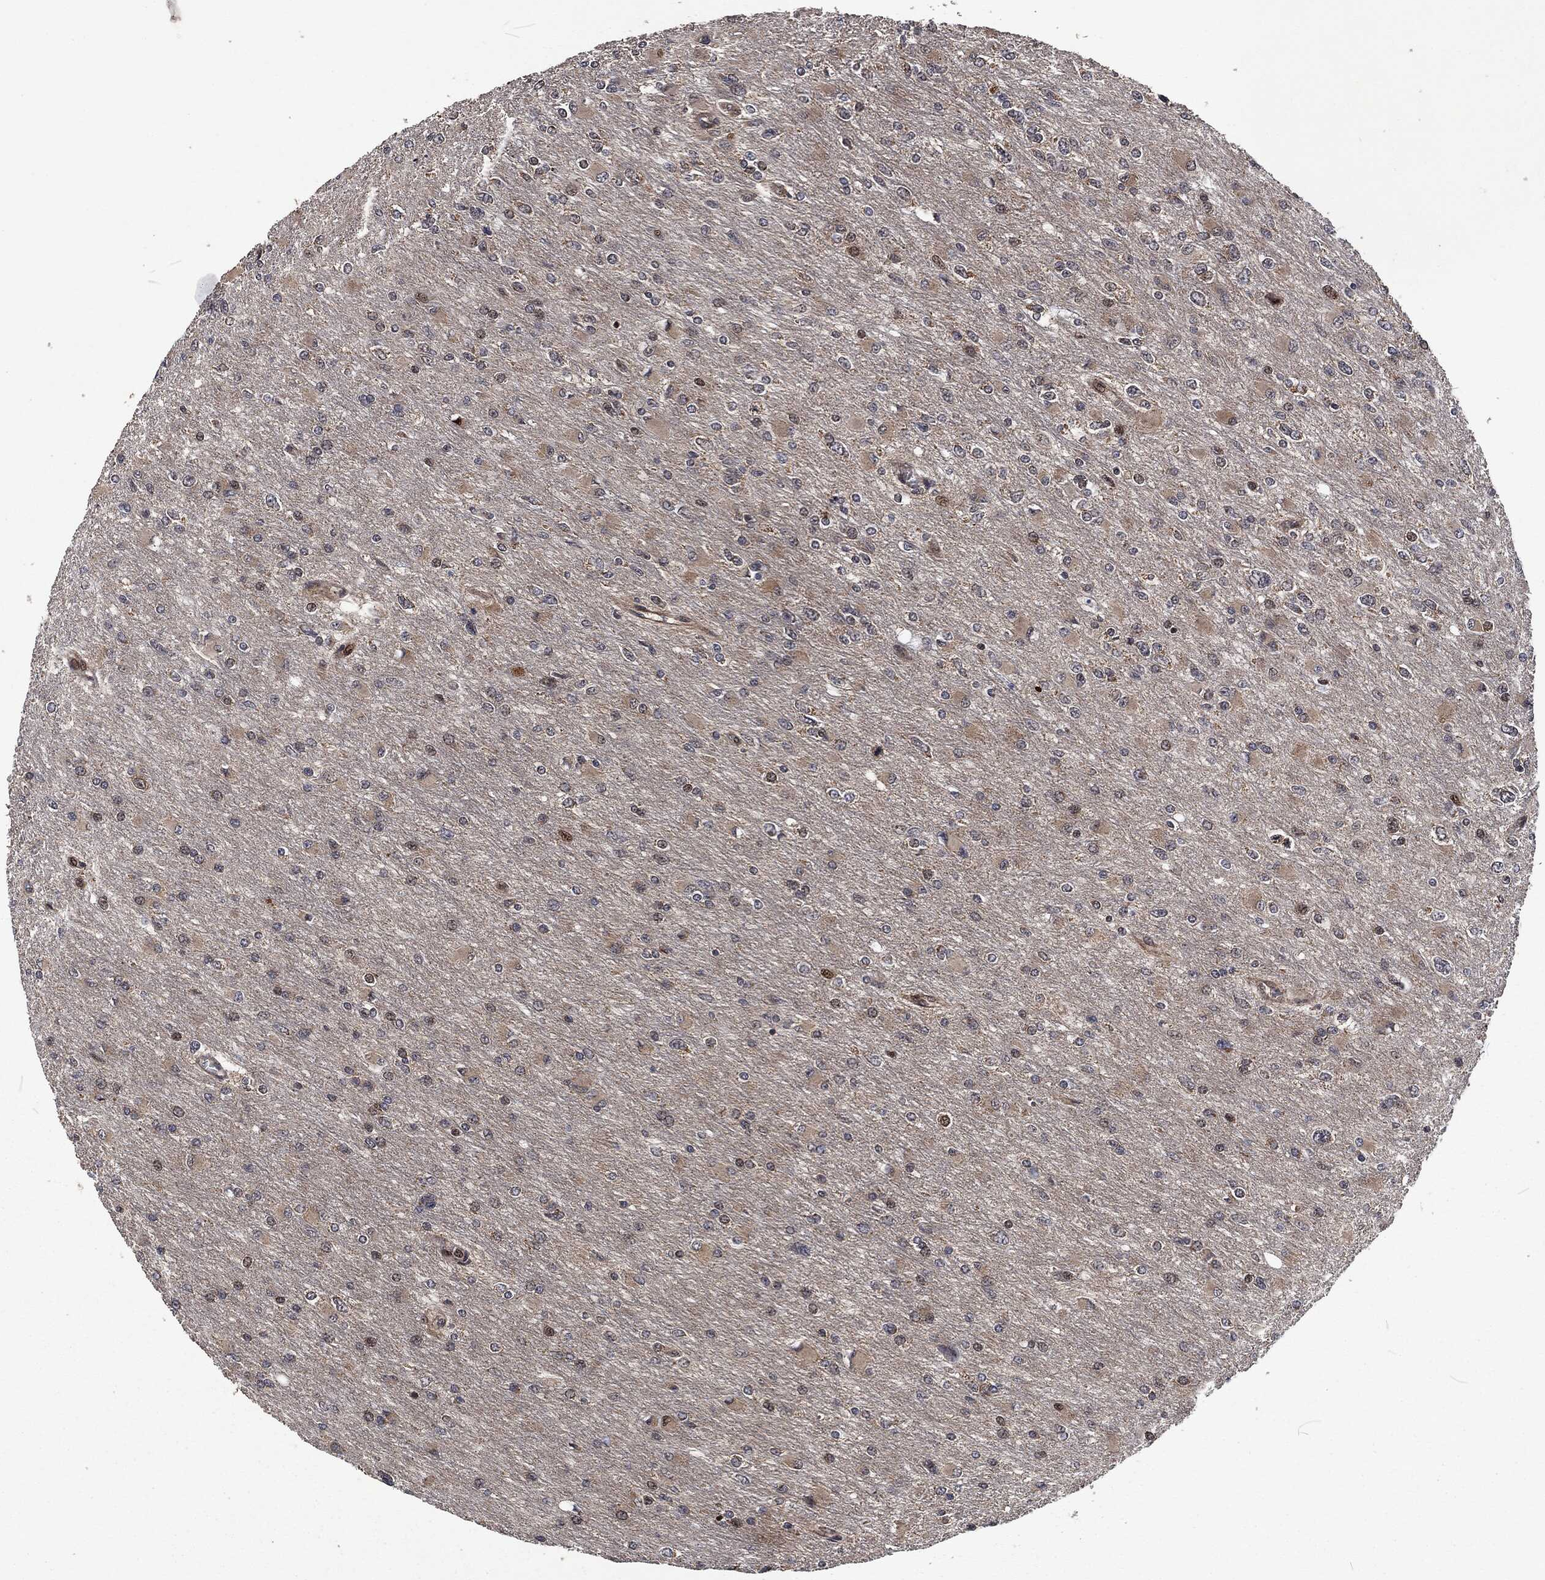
{"staining": {"intensity": "weak", "quantity": "<25%", "location": "cytoplasmic/membranous"}, "tissue": "glioma", "cell_type": "Tumor cells", "image_type": "cancer", "snomed": [{"axis": "morphology", "description": "Glioma, malignant, High grade"}, {"axis": "topography", "description": "Cerebral cortex"}], "caption": "A high-resolution histopathology image shows IHC staining of high-grade glioma (malignant), which displays no significant positivity in tumor cells.", "gene": "CMPK2", "patient": {"sex": "female", "age": 36}}